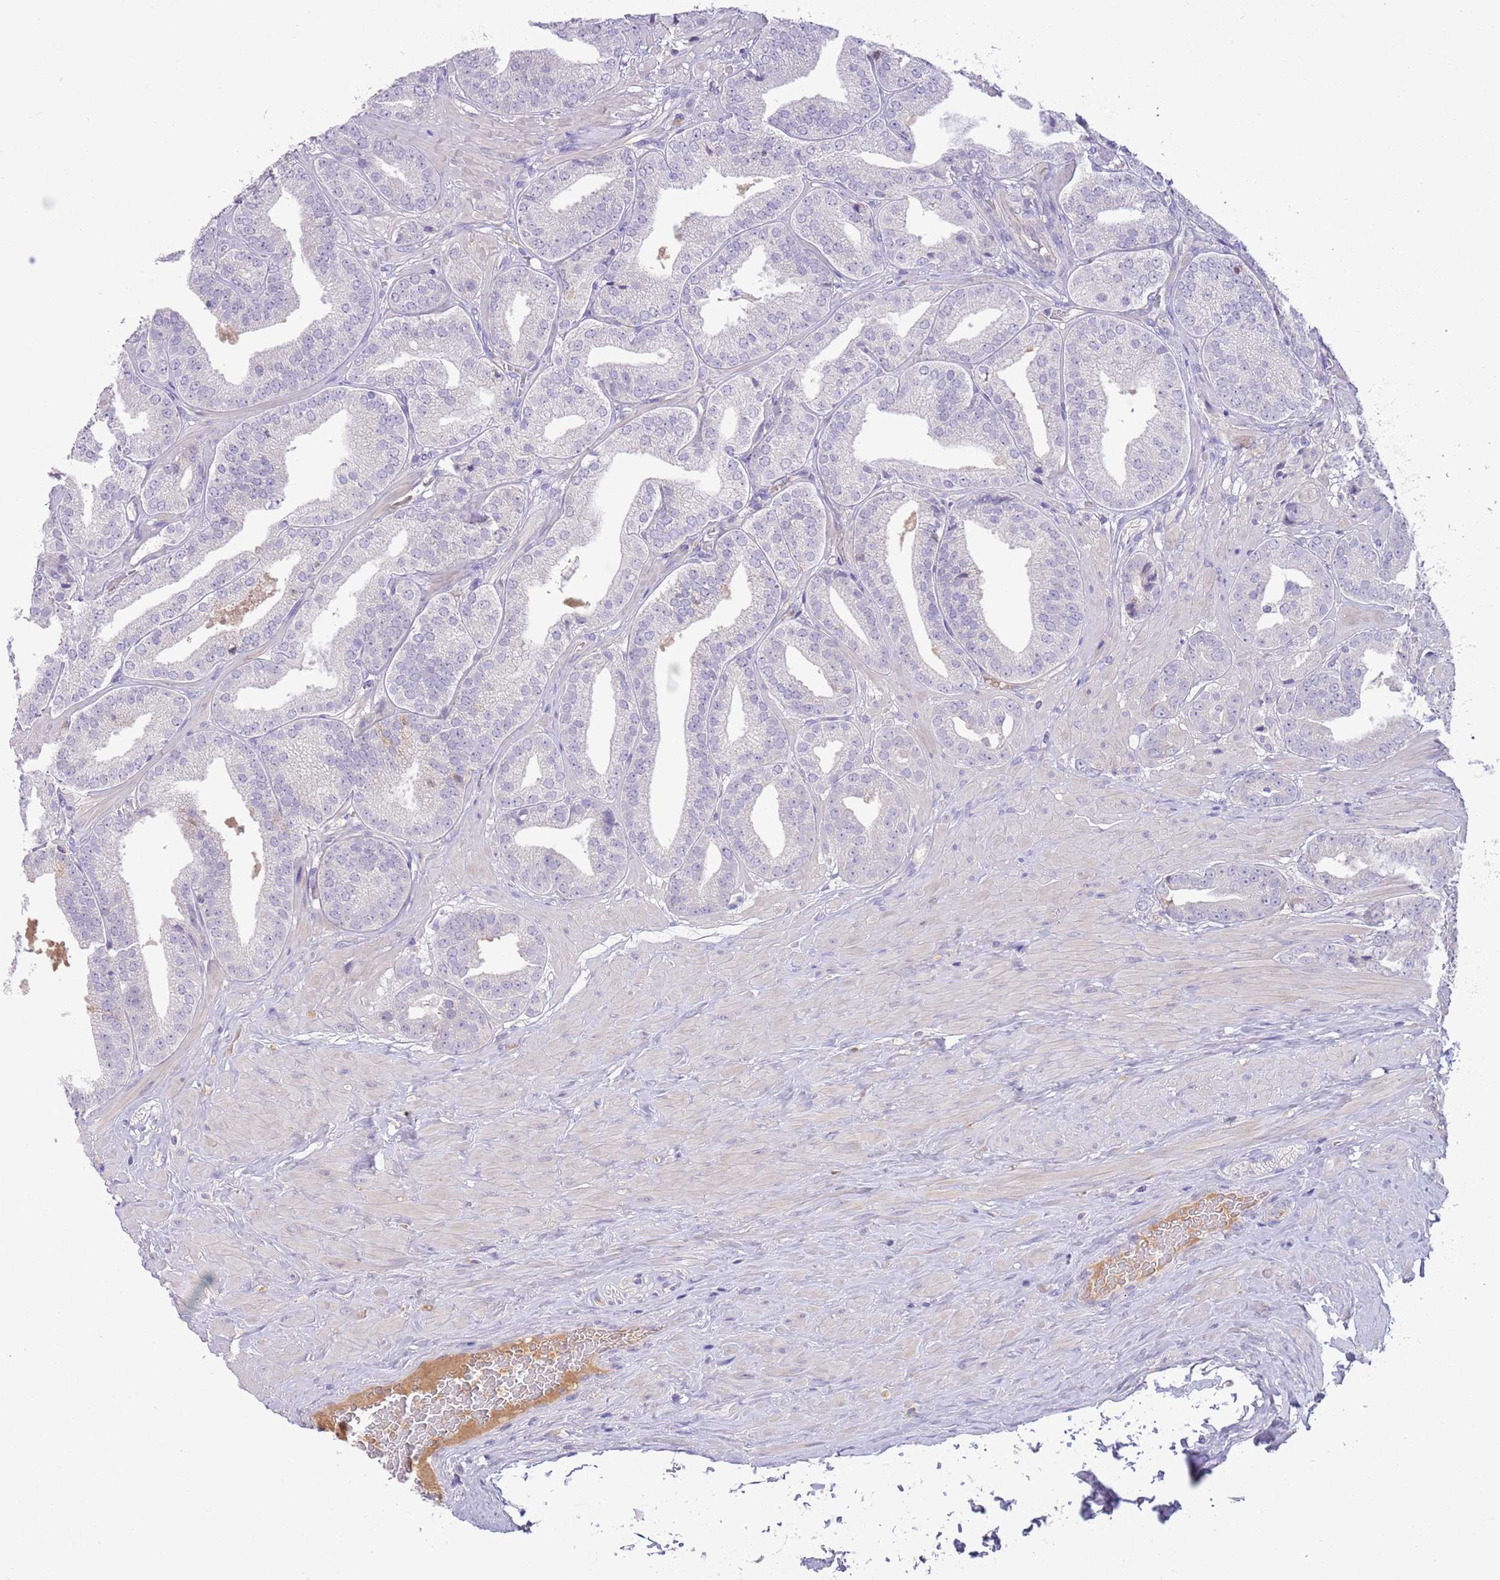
{"staining": {"intensity": "negative", "quantity": "none", "location": "none"}, "tissue": "prostate cancer", "cell_type": "Tumor cells", "image_type": "cancer", "snomed": [{"axis": "morphology", "description": "Adenocarcinoma, High grade"}, {"axis": "topography", "description": "Prostate"}], "caption": "Tumor cells are negative for brown protein staining in prostate cancer (high-grade adenocarcinoma).", "gene": "IGFL4", "patient": {"sex": "male", "age": 63}}